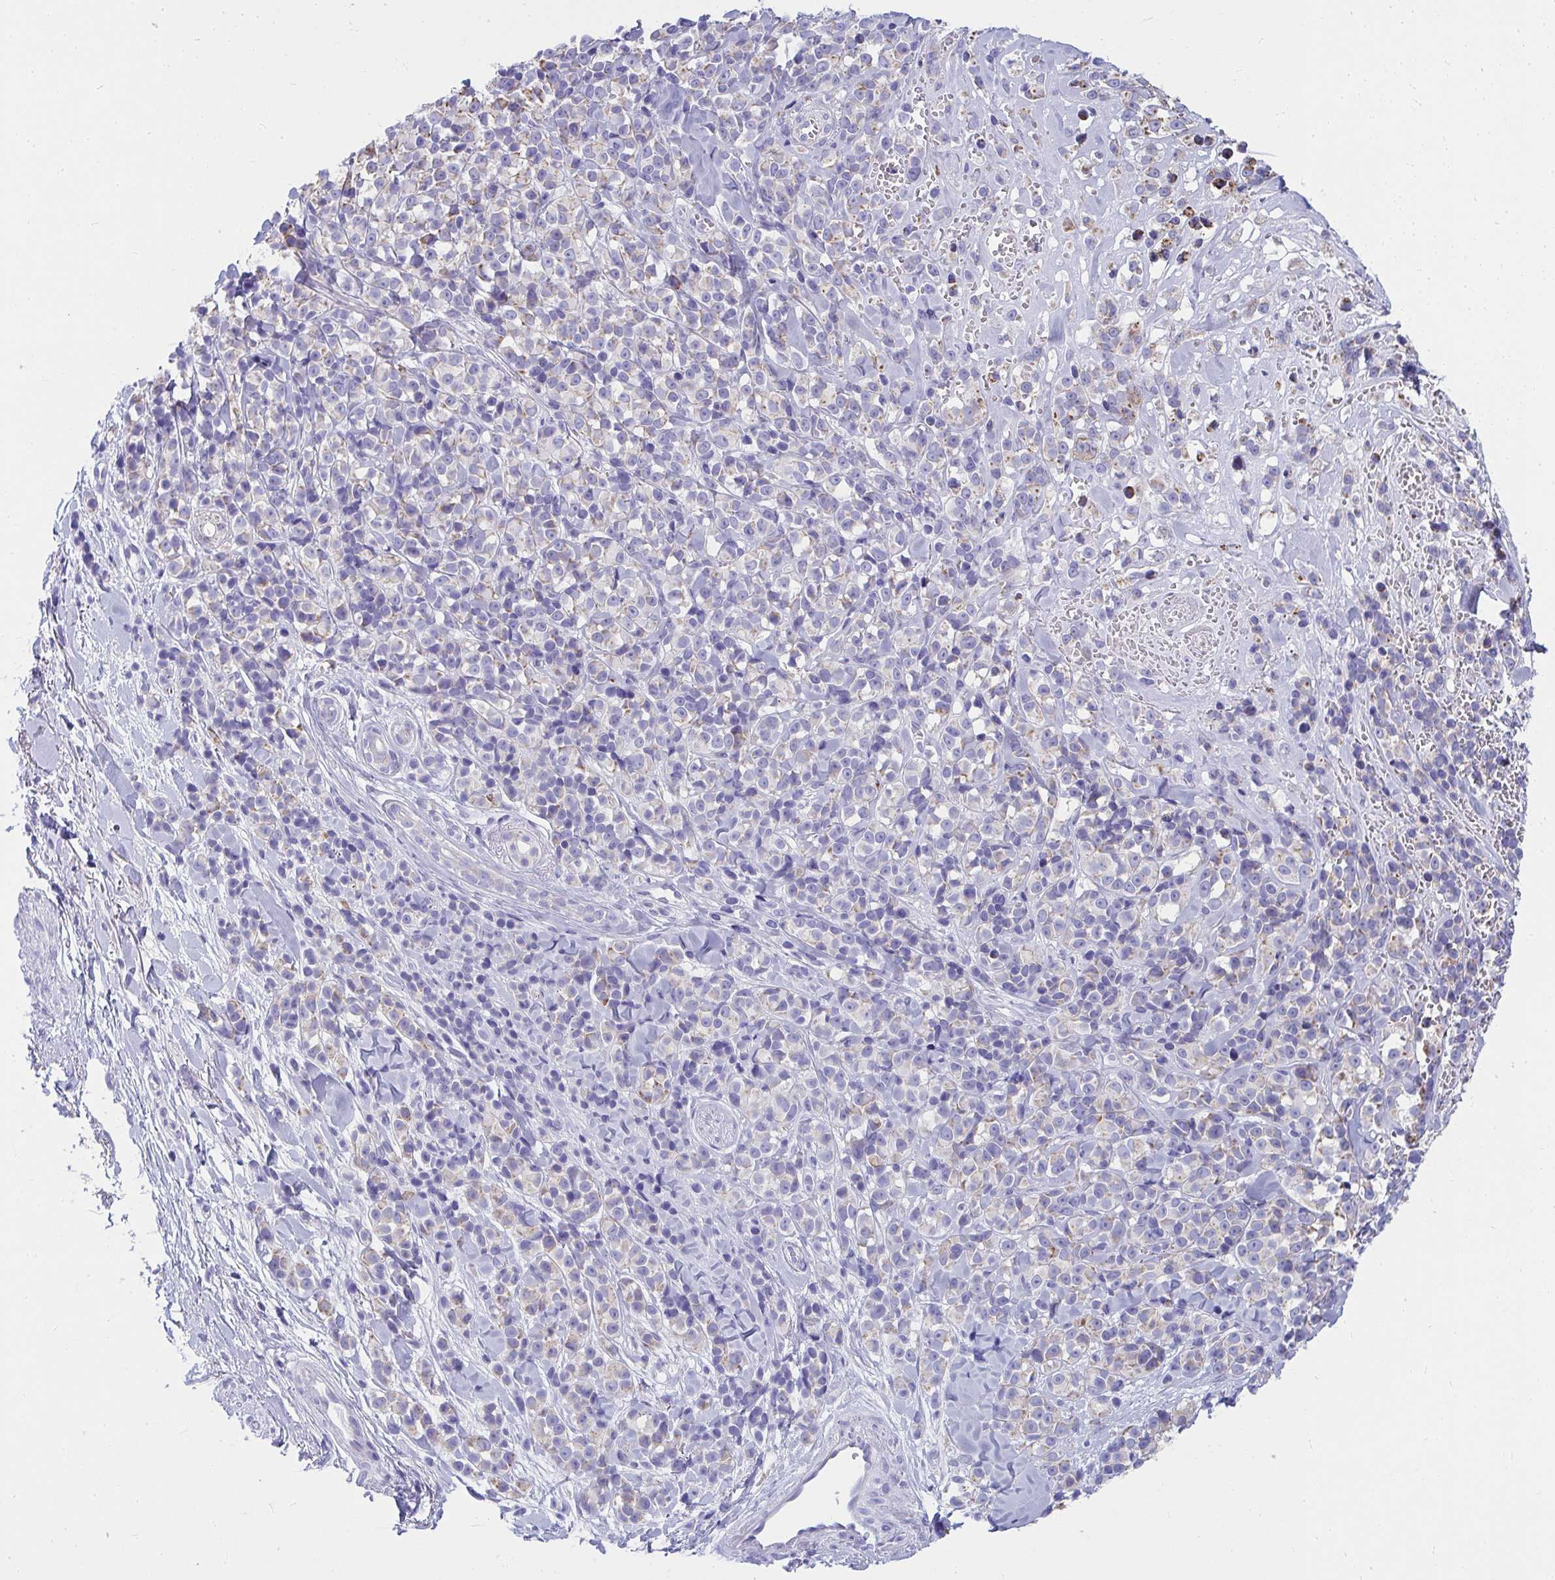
{"staining": {"intensity": "weak", "quantity": "<25%", "location": "cytoplasmic/membranous"}, "tissue": "melanoma", "cell_type": "Tumor cells", "image_type": "cancer", "snomed": [{"axis": "morphology", "description": "Malignant melanoma, NOS"}, {"axis": "topography", "description": "Skin"}], "caption": "Immunohistochemistry micrograph of melanoma stained for a protein (brown), which shows no staining in tumor cells. (Immunohistochemistry (ihc), brightfield microscopy, high magnification).", "gene": "SLC6A1", "patient": {"sex": "male", "age": 85}}